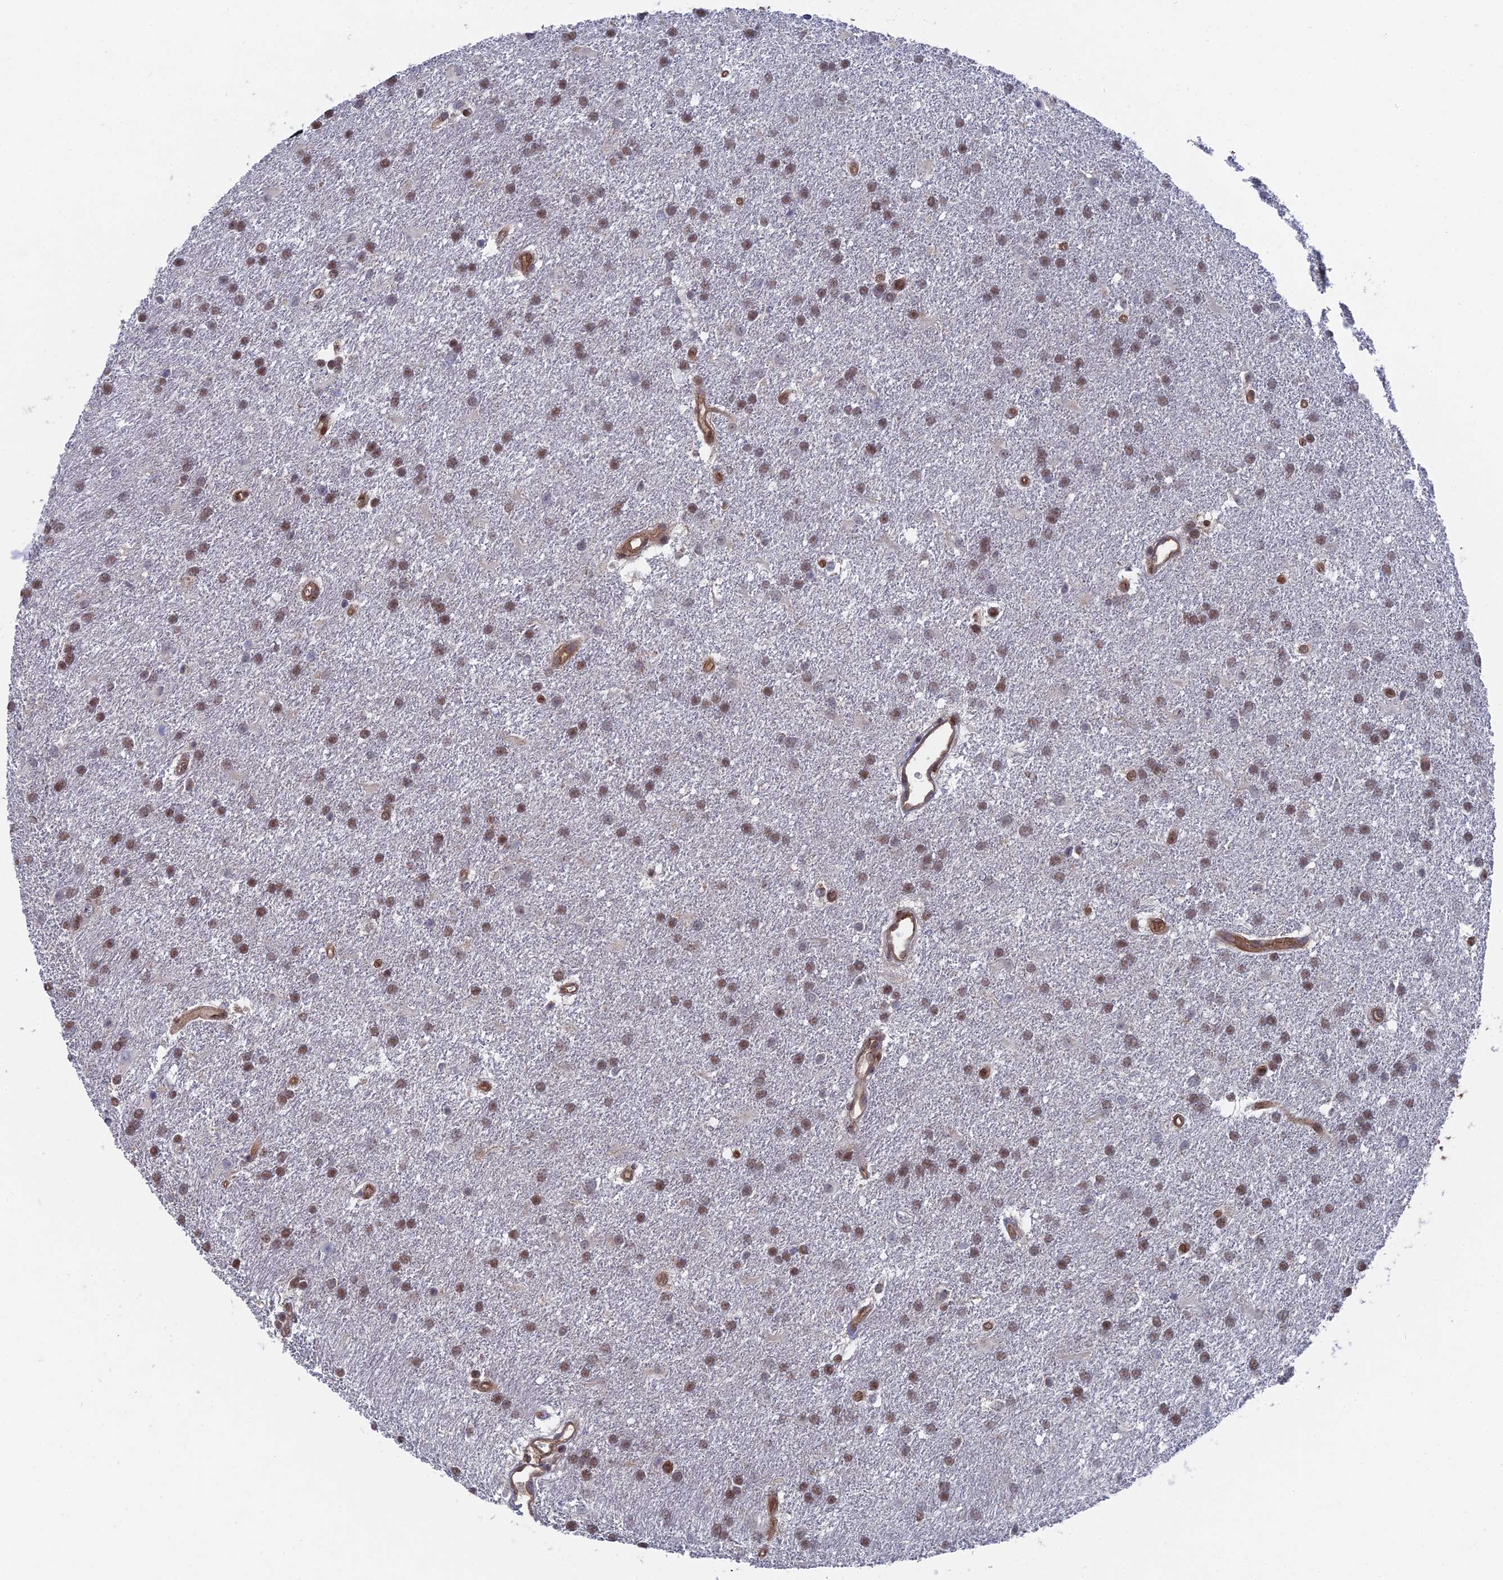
{"staining": {"intensity": "moderate", "quantity": ">75%", "location": "nuclear"}, "tissue": "glioma", "cell_type": "Tumor cells", "image_type": "cancer", "snomed": [{"axis": "morphology", "description": "Glioma, malignant, Low grade"}, {"axis": "topography", "description": "Brain"}], "caption": "Tumor cells exhibit moderate nuclear staining in approximately >75% of cells in malignant glioma (low-grade). (brown staining indicates protein expression, while blue staining denotes nuclei).", "gene": "UNC5D", "patient": {"sex": "male", "age": 66}}